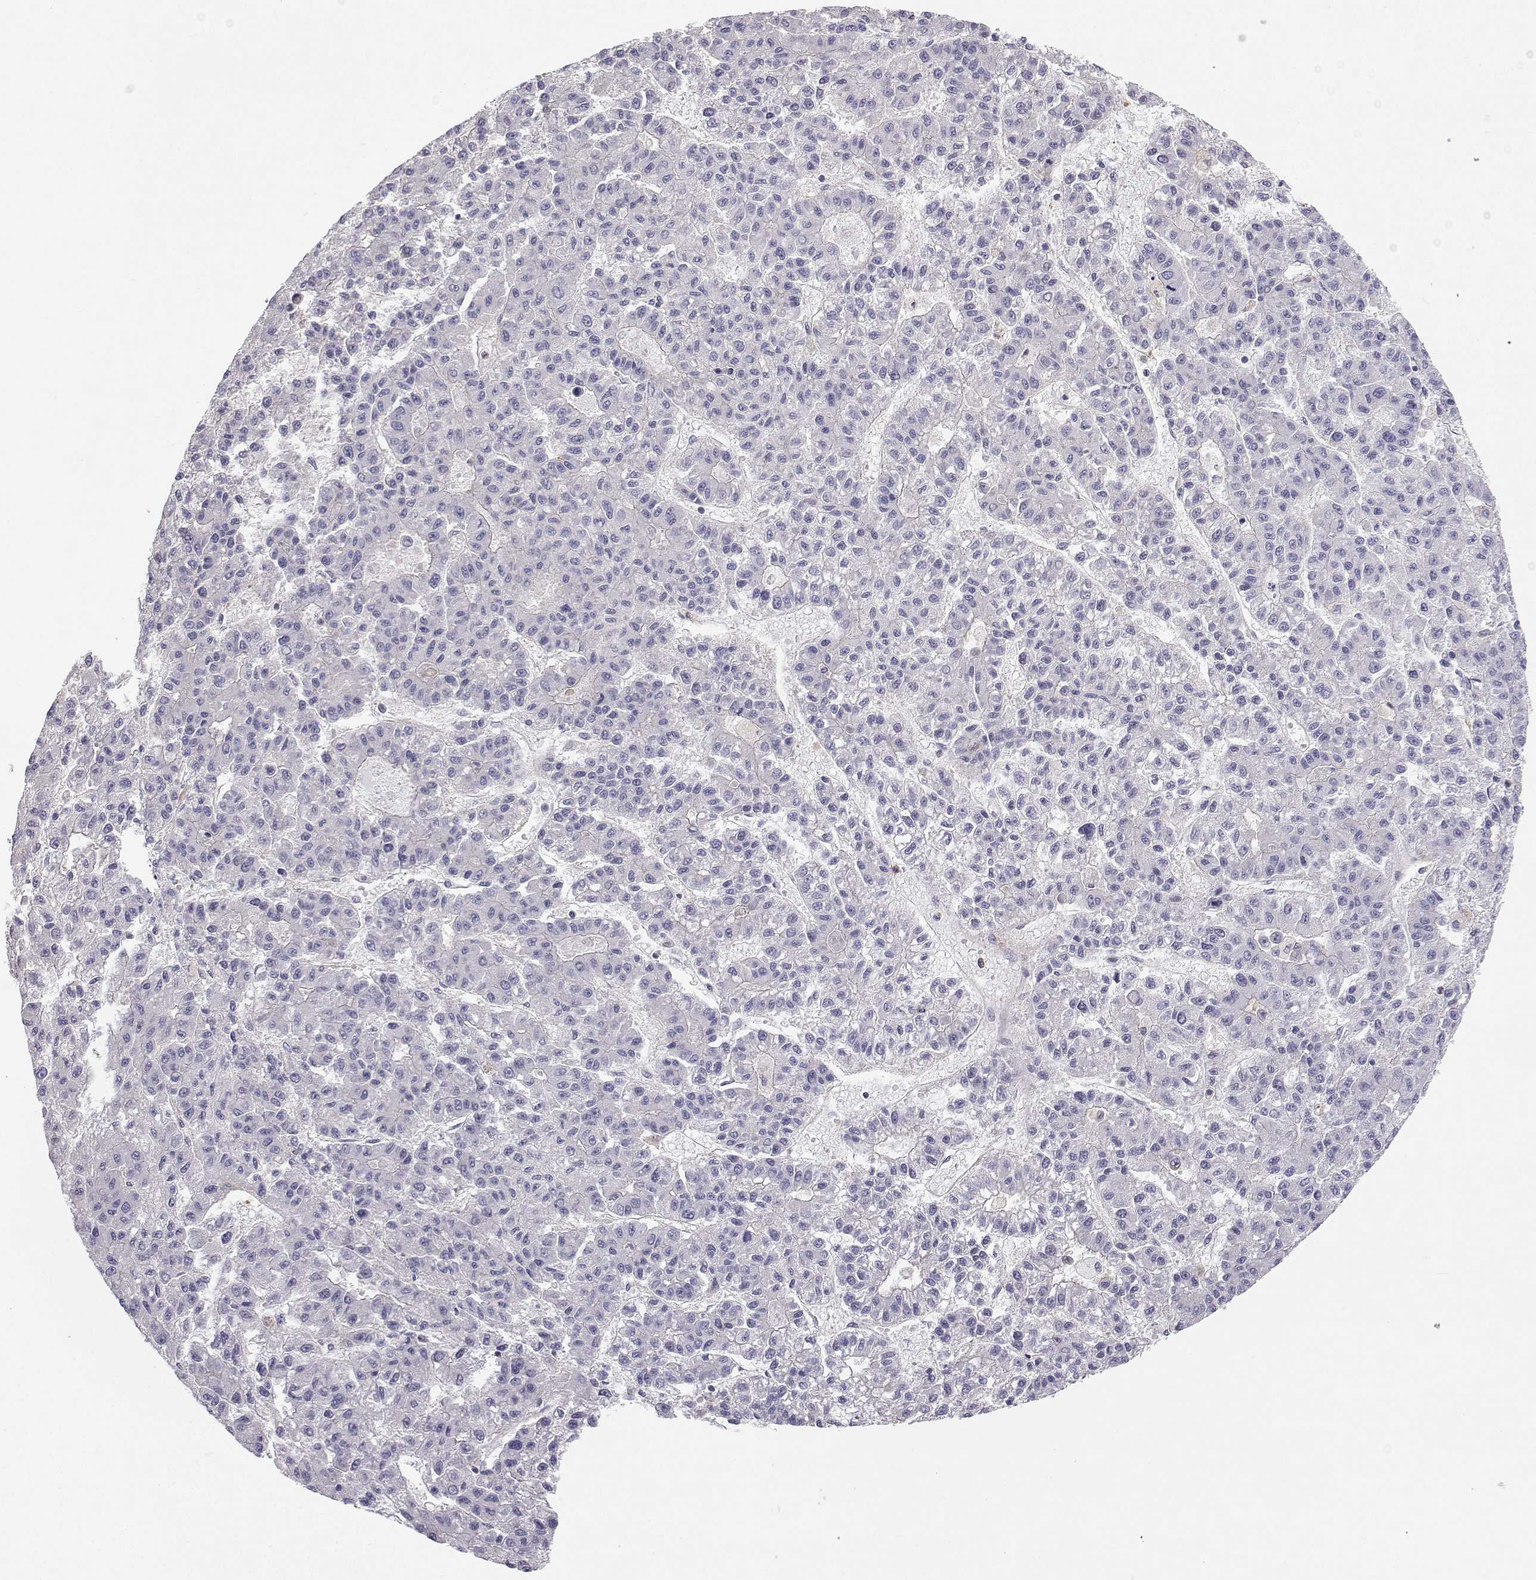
{"staining": {"intensity": "negative", "quantity": "none", "location": "none"}, "tissue": "liver cancer", "cell_type": "Tumor cells", "image_type": "cancer", "snomed": [{"axis": "morphology", "description": "Carcinoma, Hepatocellular, NOS"}, {"axis": "topography", "description": "Liver"}], "caption": "Tumor cells show no significant protein expression in liver cancer.", "gene": "MYH9", "patient": {"sex": "male", "age": 70}}